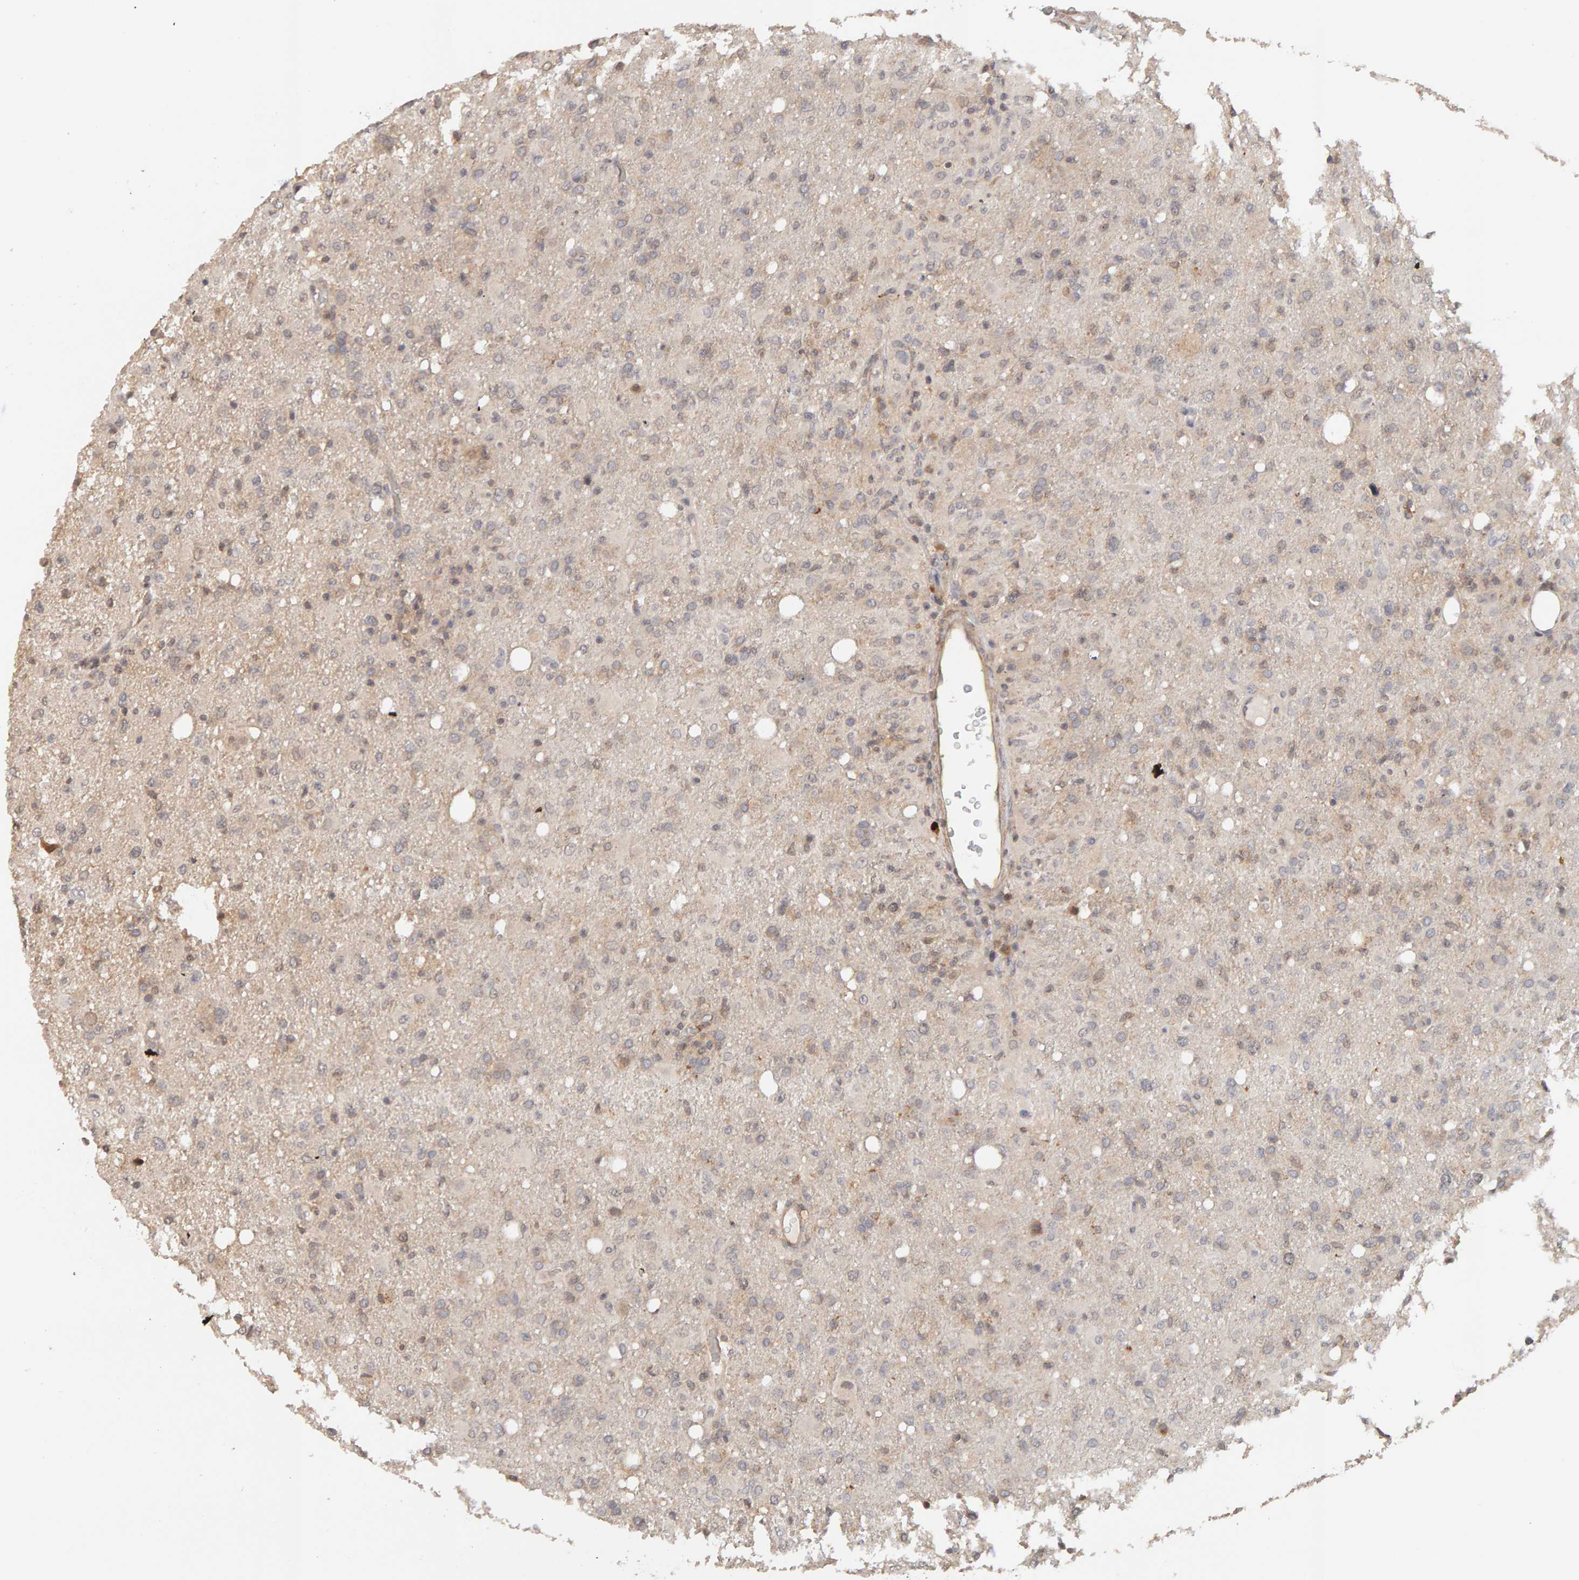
{"staining": {"intensity": "negative", "quantity": "none", "location": "none"}, "tissue": "glioma", "cell_type": "Tumor cells", "image_type": "cancer", "snomed": [{"axis": "morphology", "description": "Glioma, malignant, High grade"}, {"axis": "topography", "description": "Brain"}], "caption": "High power microscopy histopathology image of an immunohistochemistry image of glioma, revealing no significant positivity in tumor cells.", "gene": "DNAJC7", "patient": {"sex": "female", "age": 57}}